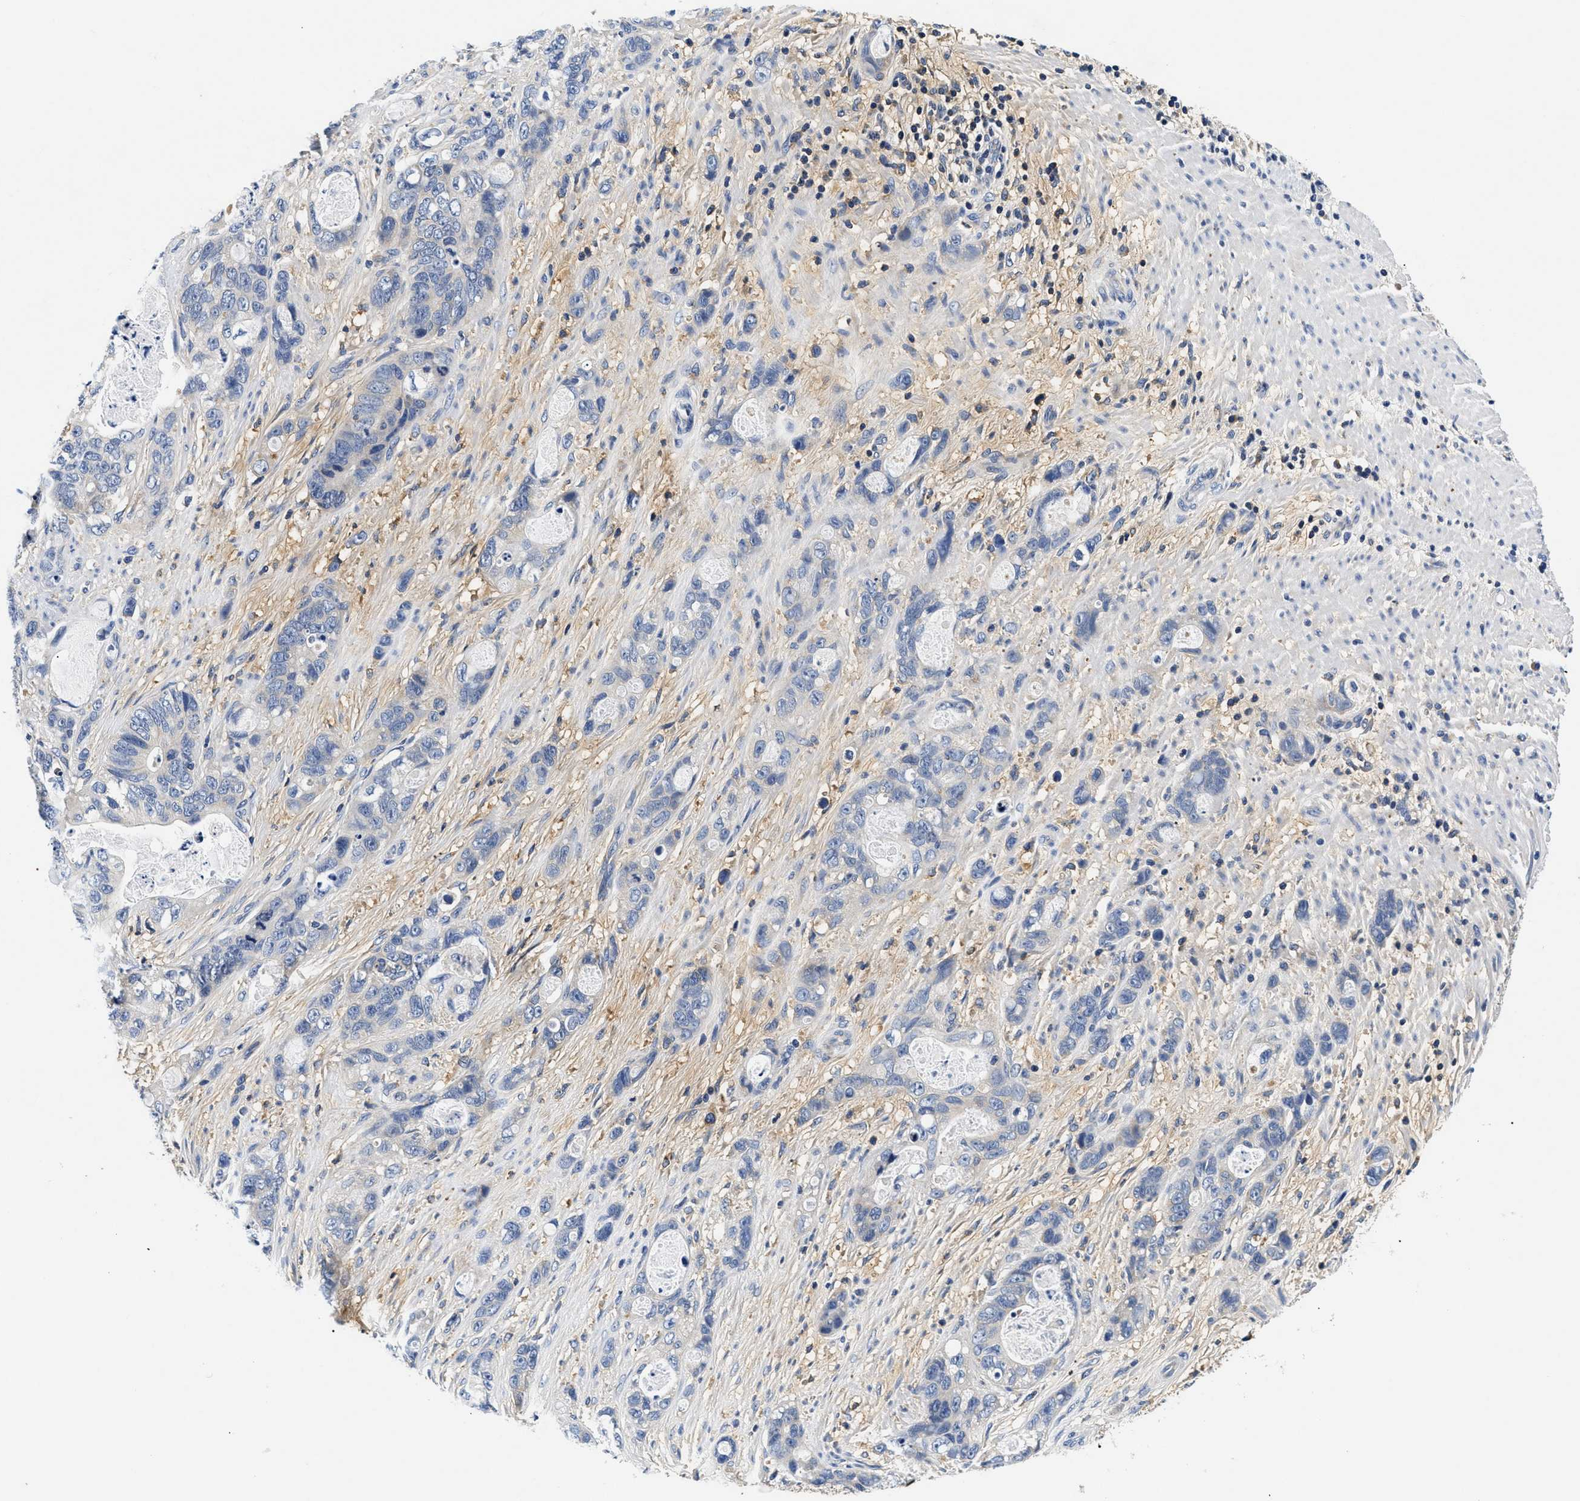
{"staining": {"intensity": "negative", "quantity": "none", "location": "none"}, "tissue": "stomach cancer", "cell_type": "Tumor cells", "image_type": "cancer", "snomed": [{"axis": "morphology", "description": "Normal tissue, NOS"}, {"axis": "morphology", "description": "Adenocarcinoma, NOS"}, {"axis": "topography", "description": "Stomach"}], "caption": "This is a image of immunohistochemistry staining of stomach adenocarcinoma, which shows no staining in tumor cells.", "gene": "MEA1", "patient": {"sex": "female", "age": 89}}